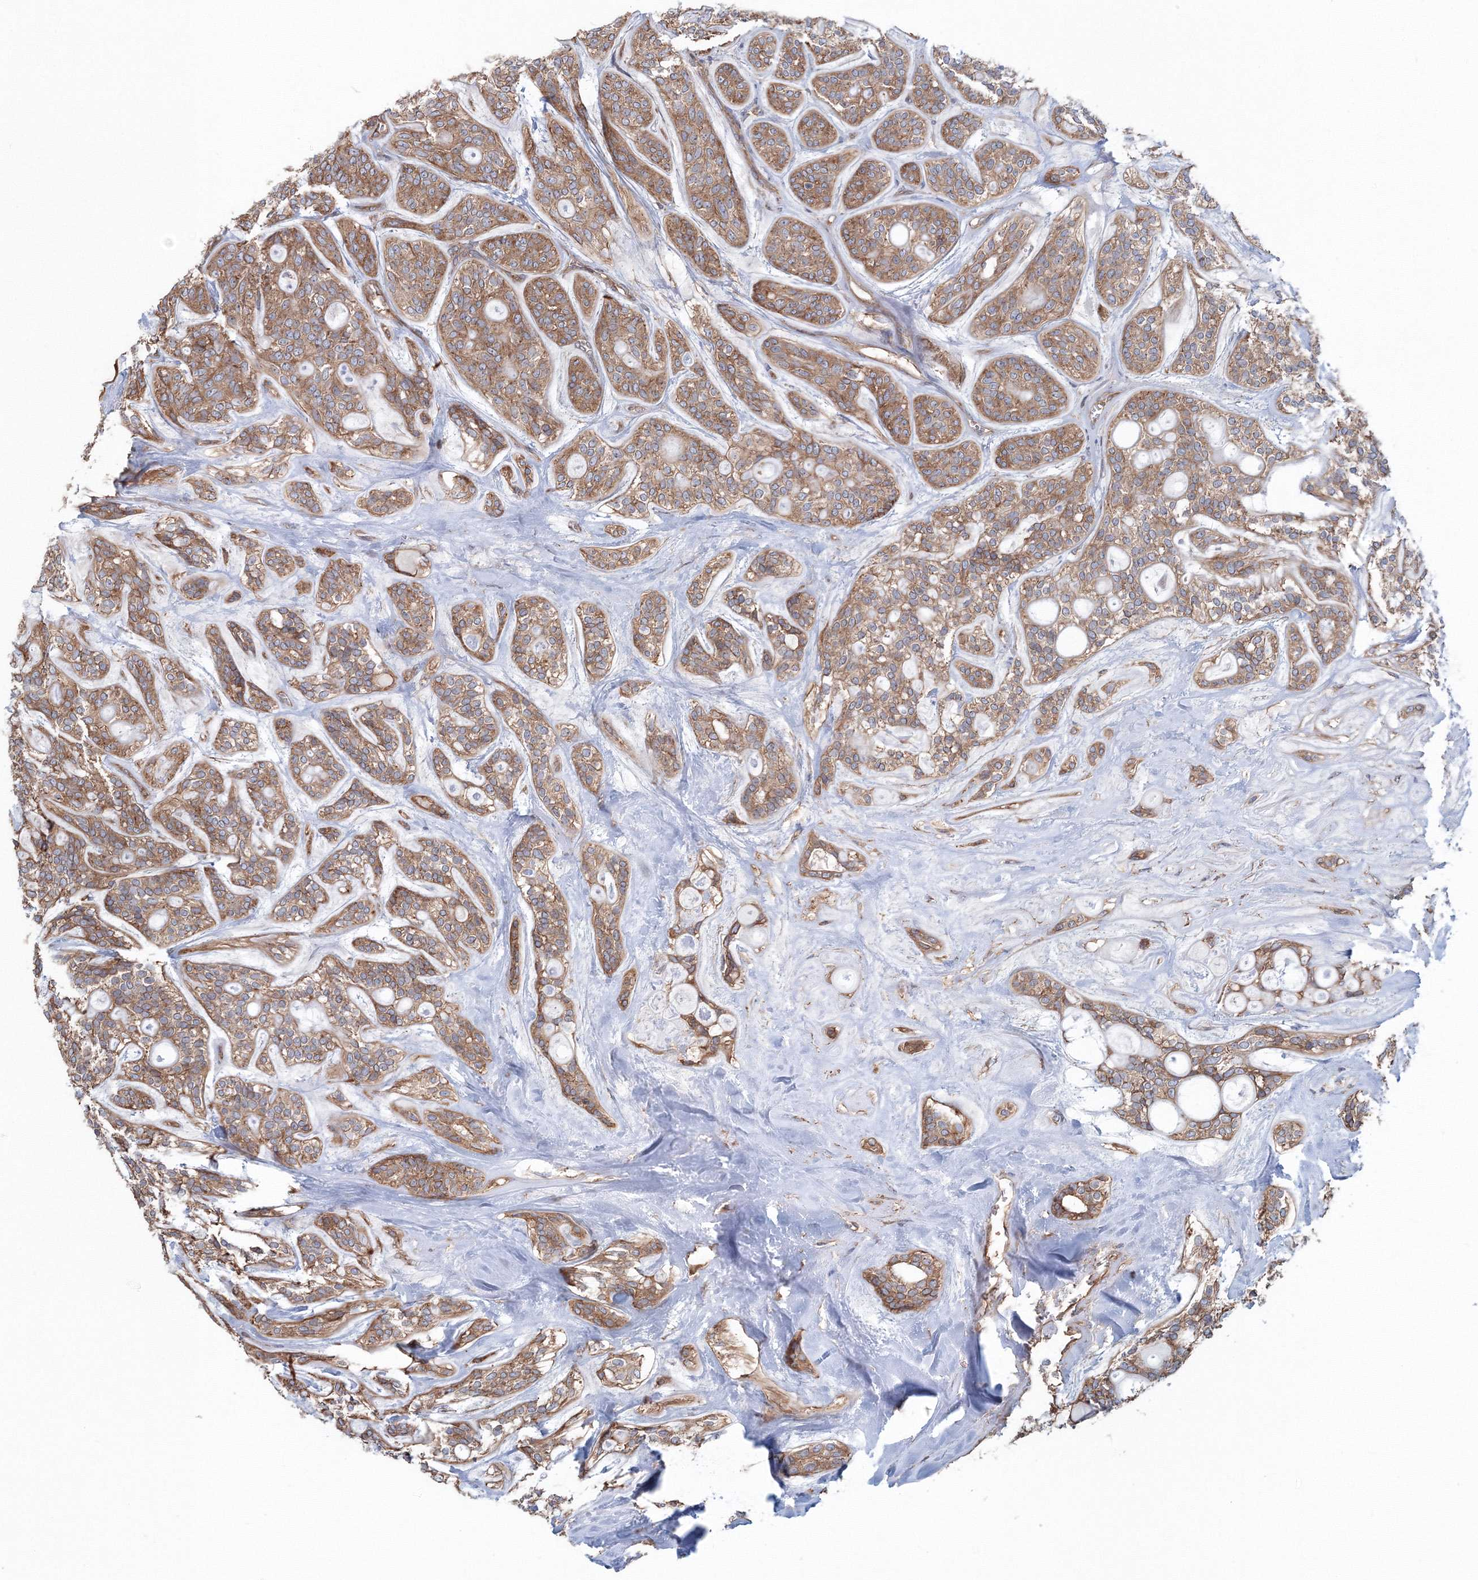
{"staining": {"intensity": "moderate", "quantity": ">75%", "location": "cytoplasmic/membranous"}, "tissue": "head and neck cancer", "cell_type": "Tumor cells", "image_type": "cancer", "snomed": [{"axis": "morphology", "description": "Adenocarcinoma, NOS"}, {"axis": "topography", "description": "Head-Neck"}], "caption": "This micrograph exhibits immunohistochemistry (IHC) staining of human head and neck cancer, with medium moderate cytoplasmic/membranous positivity in approximately >75% of tumor cells.", "gene": "EXOC1", "patient": {"sex": "male", "age": 66}}